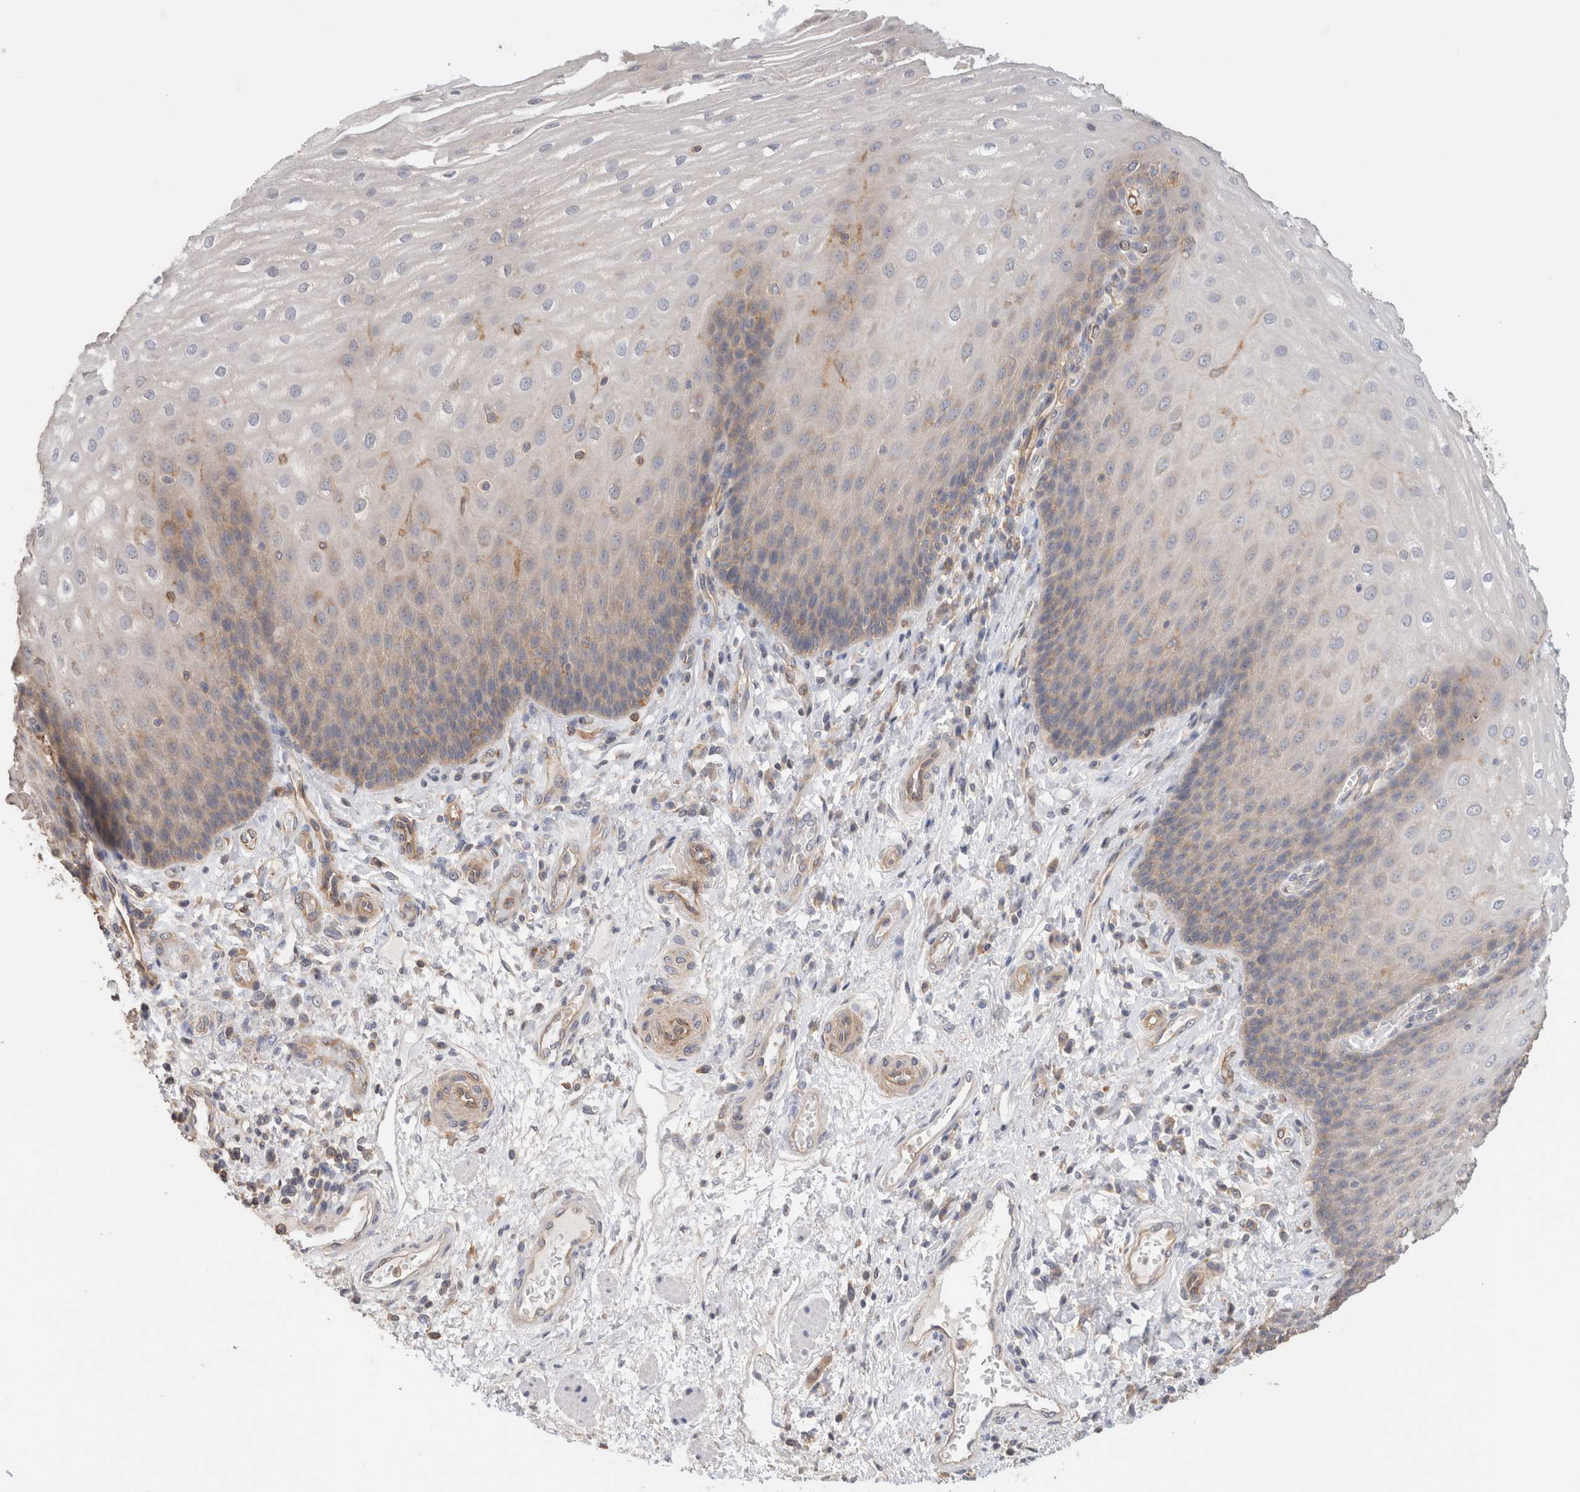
{"staining": {"intensity": "moderate", "quantity": "<25%", "location": "cytoplasmic/membranous"}, "tissue": "esophagus", "cell_type": "Squamous epithelial cells", "image_type": "normal", "snomed": [{"axis": "morphology", "description": "Normal tissue, NOS"}, {"axis": "topography", "description": "Esophagus"}], "caption": "Squamous epithelial cells demonstrate low levels of moderate cytoplasmic/membranous positivity in about <25% of cells in benign esophagus. (DAB = brown stain, brightfield microscopy at high magnification).", "gene": "CFAP418", "patient": {"sex": "male", "age": 54}}